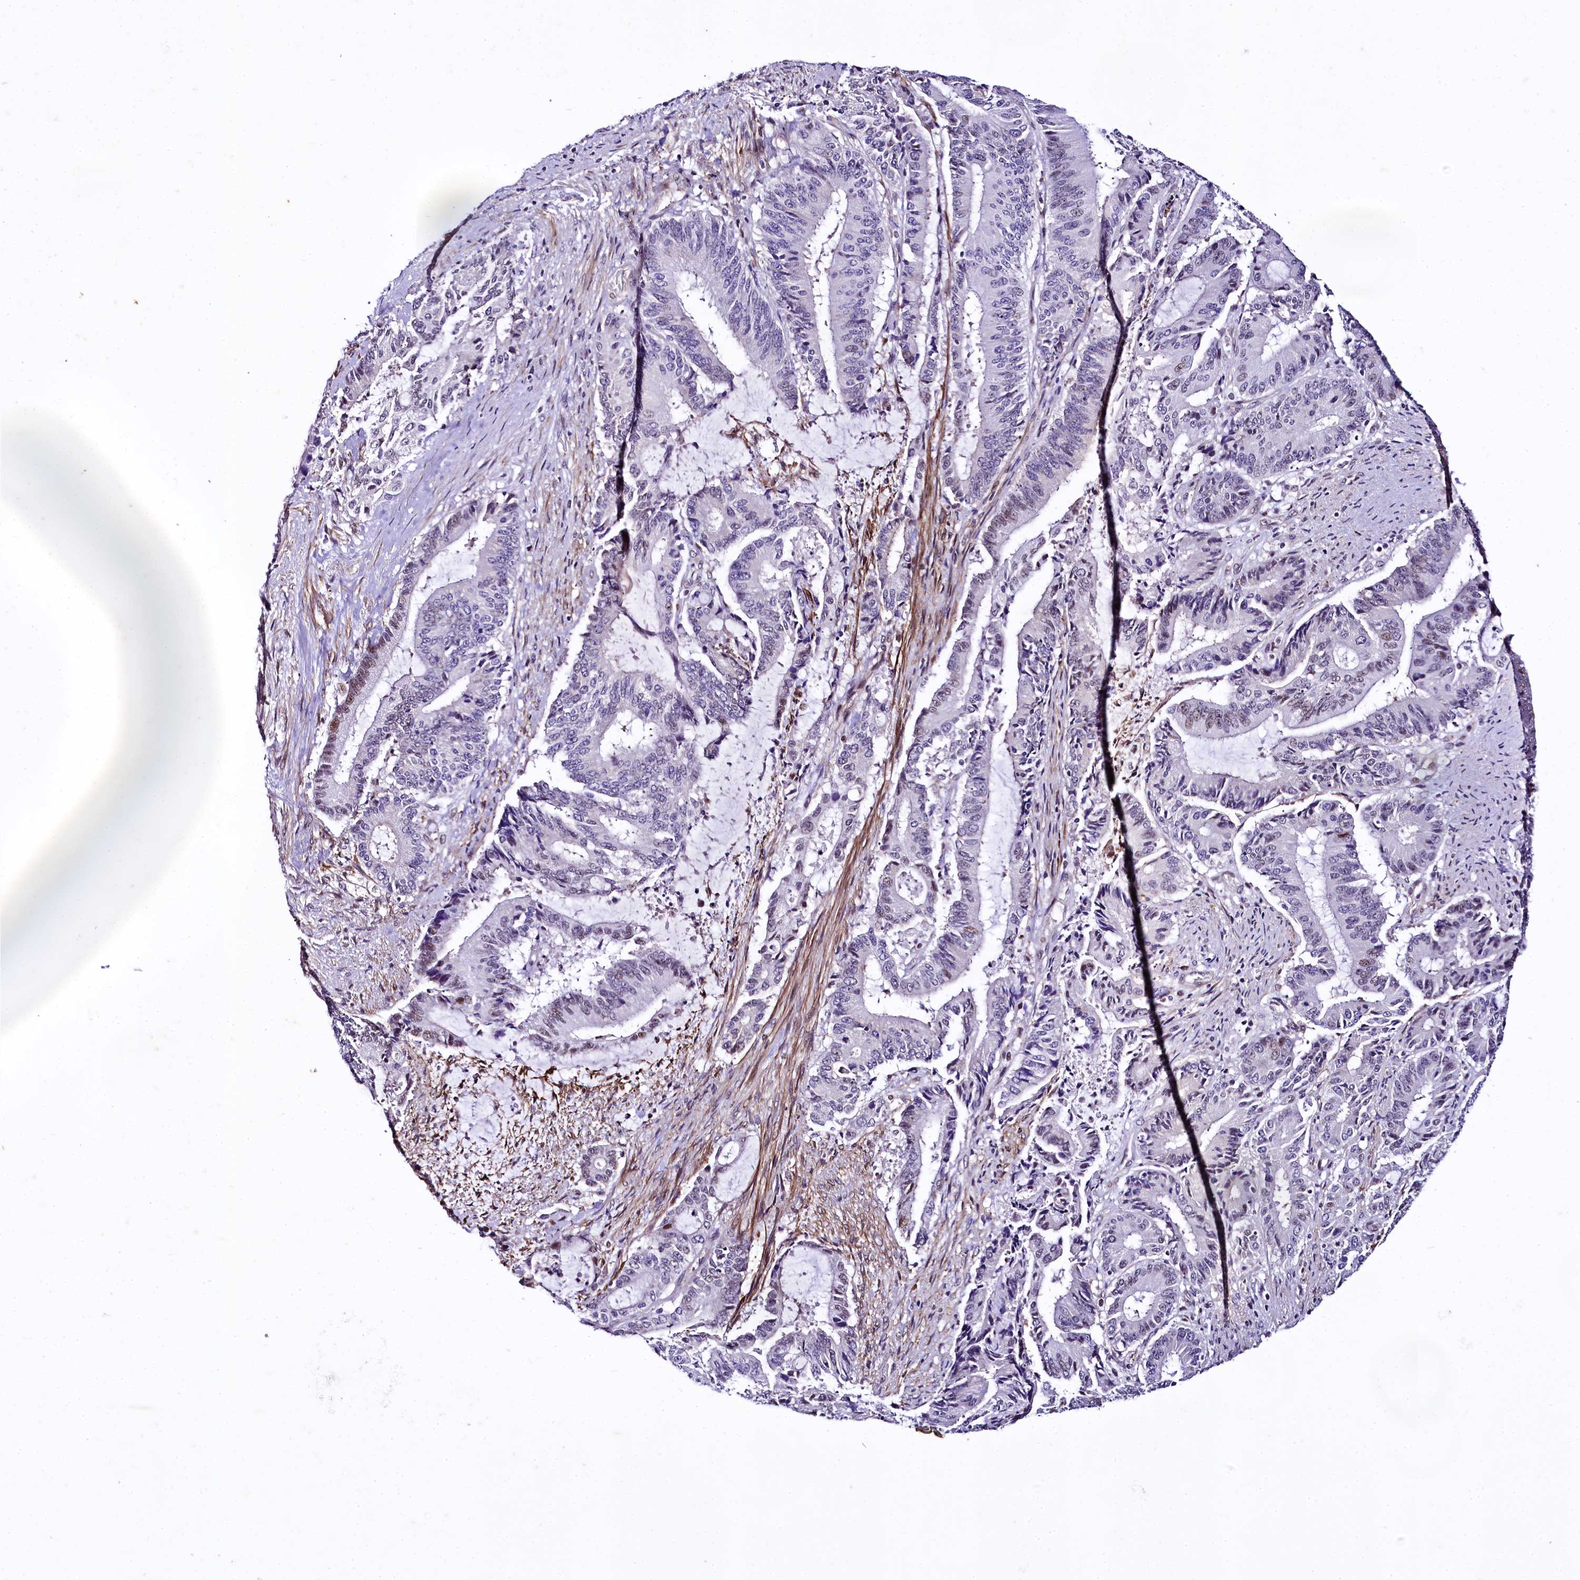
{"staining": {"intensity": "negative", "quantity": "none", "location": "none"}, "tissue": "liver cancer", "cell_type": "Tumor cells", "image_type": "cancer", "snomed": [{"axis": "morphology", "description": "Normal tissue, NOS"}, {"axis": "morphology", "description": "Cholangiocarcinoma"}, {"axis": "topography", "description": "Liver"}, {"axis": "topography", "description": "Peripheral nerve tissue"}], "caption": "DAB immunohistochemical staining of liver cancer exhibits no significant expression in tumor cells.", "gene": "SAMD10", "patient": {"sex": "female", "age": 73}}